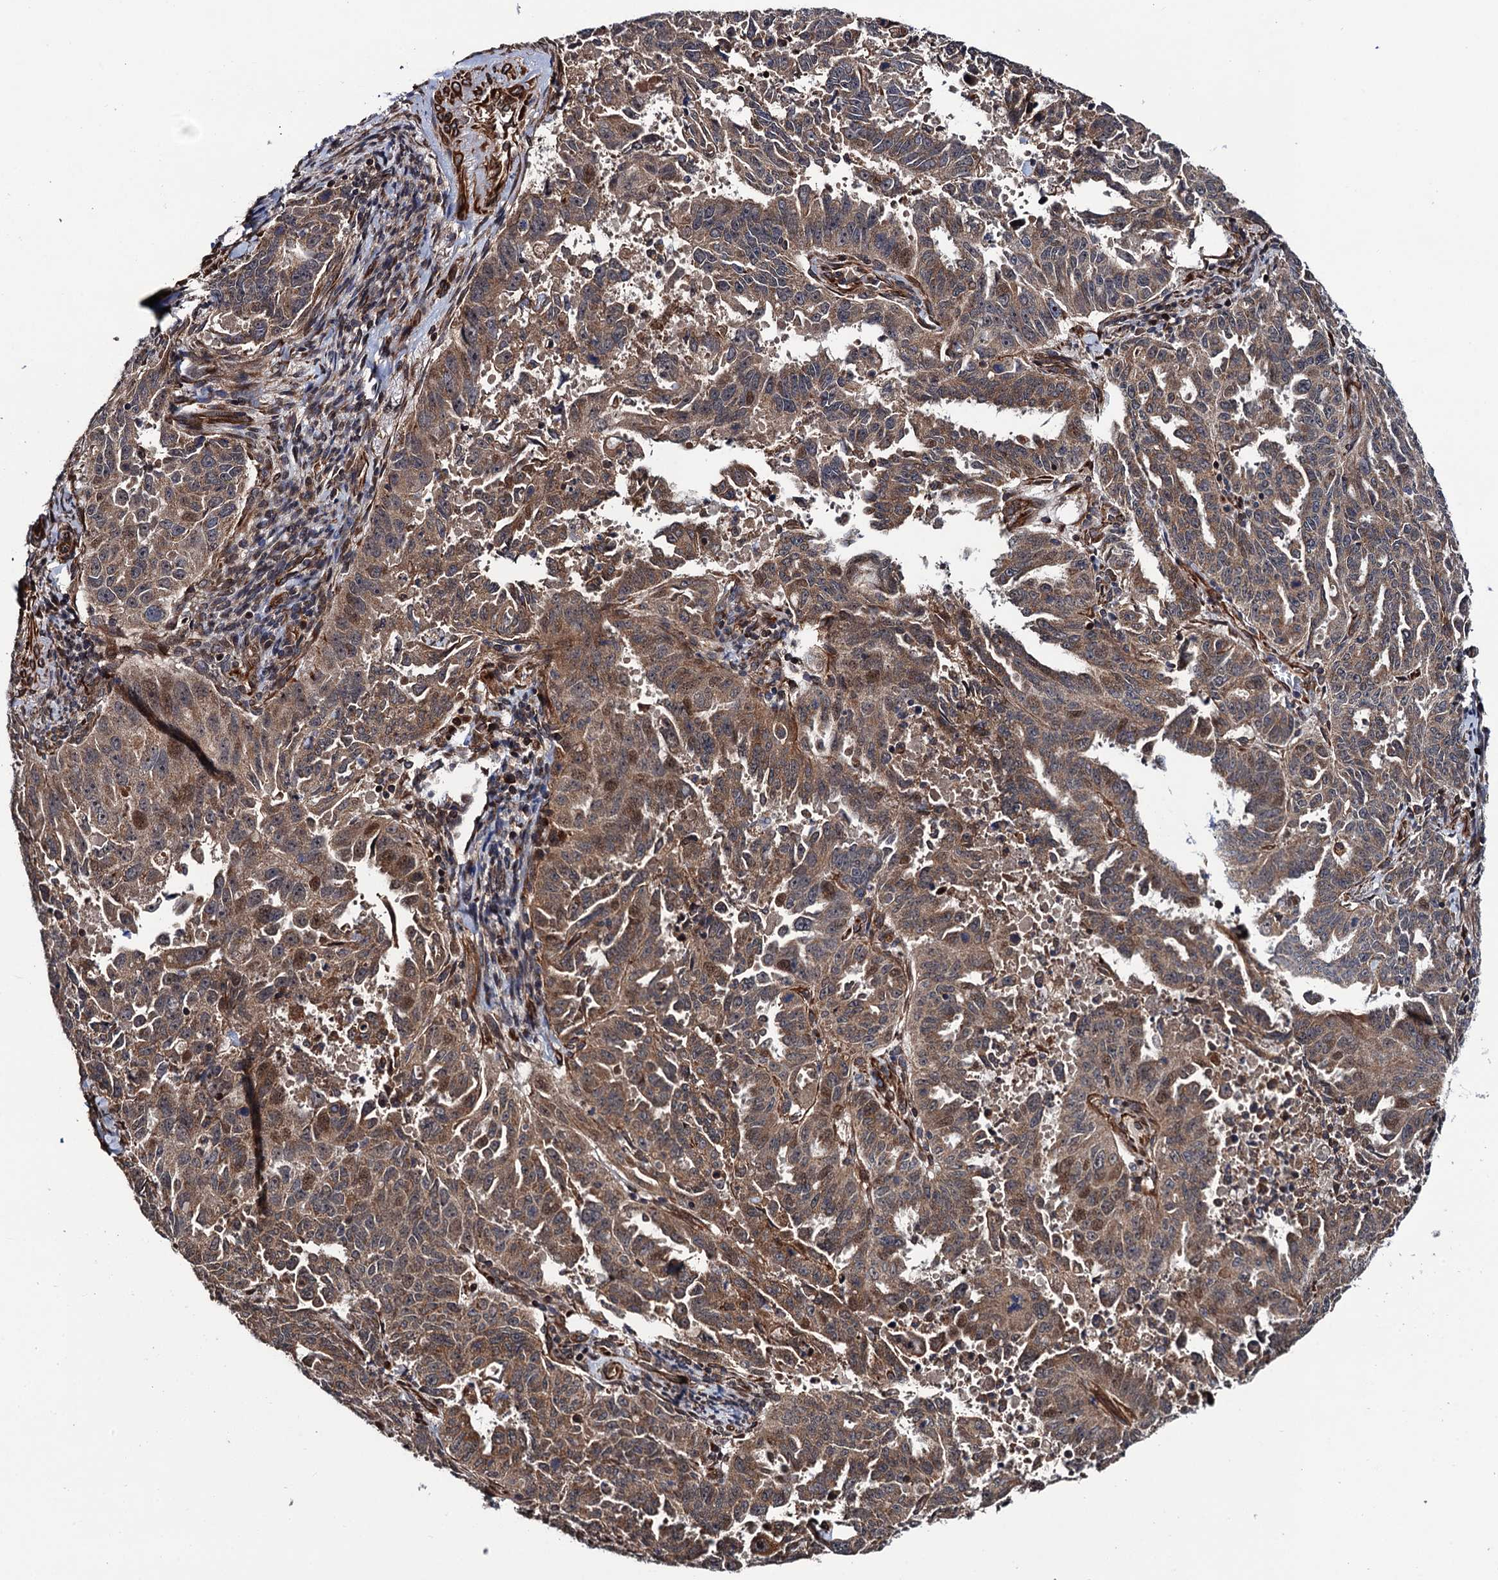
{"staining": {"intensity": "moderate", "quantity": "25%-75%", "location": "cytoplasmic/membranous,nuclear"}, "tissue": "endometrial cancer", "cell_type": "Tumor cells", "image_type": "cancer", "snomed": [{"axis": "morphology", "description": "Adenocarcinoma, NOS"}, {"axis": "topography", "description": "Endometrium"}], "caption": "IHC image of neoplastic tissue: endometrial cancer (adenocarcinoma) stained using immunohistochemistry (IHC) displays medium levels of moderate protein expression localized specifically in the cytoplasmic/membranous and nuclear of tumor cells, appearing as a cytoplasmic/membranous and nuclear brown color.", "gene": "FSIP1", "patient": {"sex": "female", "age": 65}}